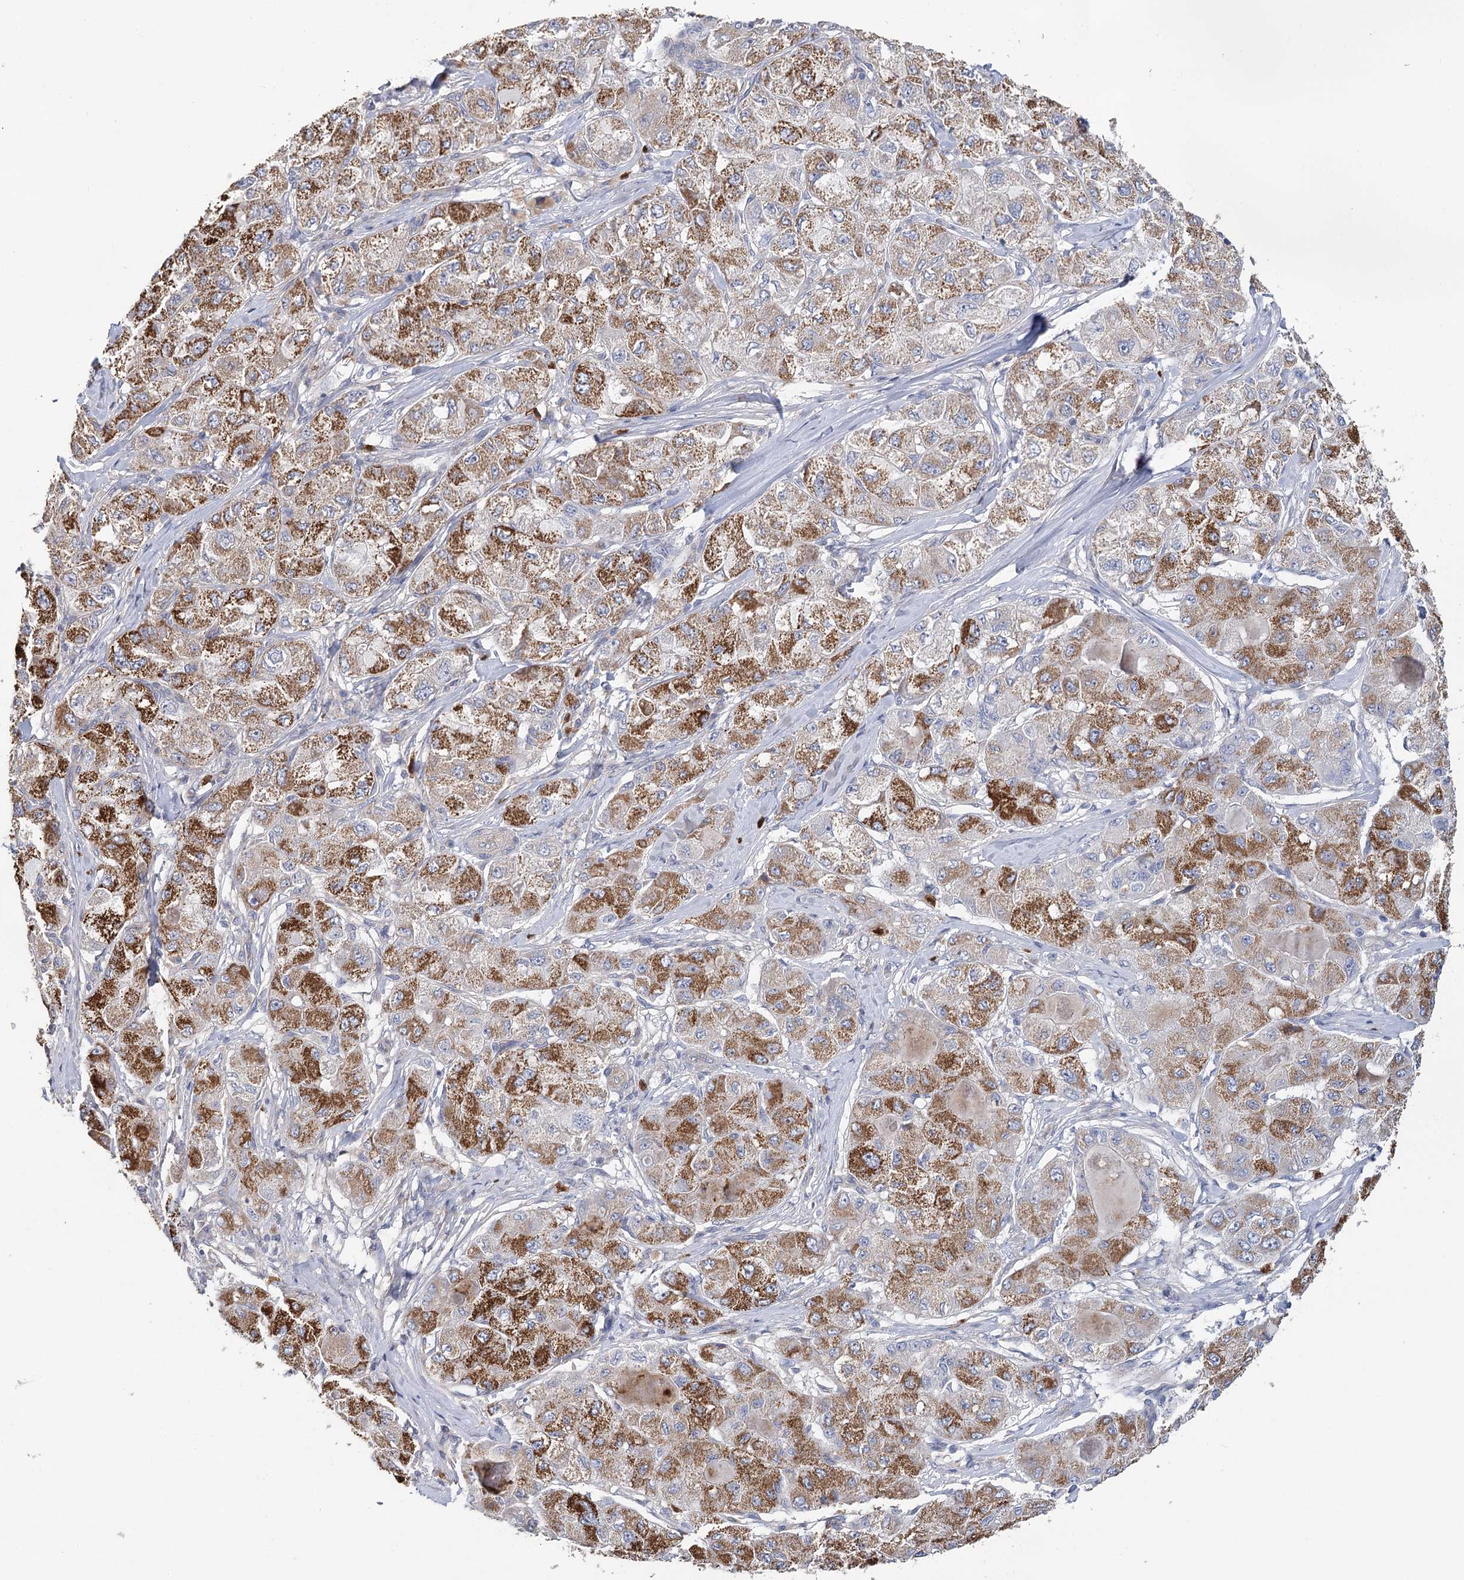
{"staining": {"intensity": "strong", "quantity": "25%-75%", "location": "cytoplasmic/membranous"}, "tissue": "liver cancer", "cell_type": "Tumor cells", "image_type": "cancer", "snomed": [{"axis": "morphology", "description": "Carcinoma, Hepatocellular, NOS"}, {"axis": "topography", "description": "Liver"}], "caption": "The image exhibits immunohistochemical staining of liver cancer. There is strong cytoplasmic/membranous positivity is present in approximately 25%-75% of tumor cells.", "gene": "EPB41L5", "patient": {"sex": "male", "age": 80}}